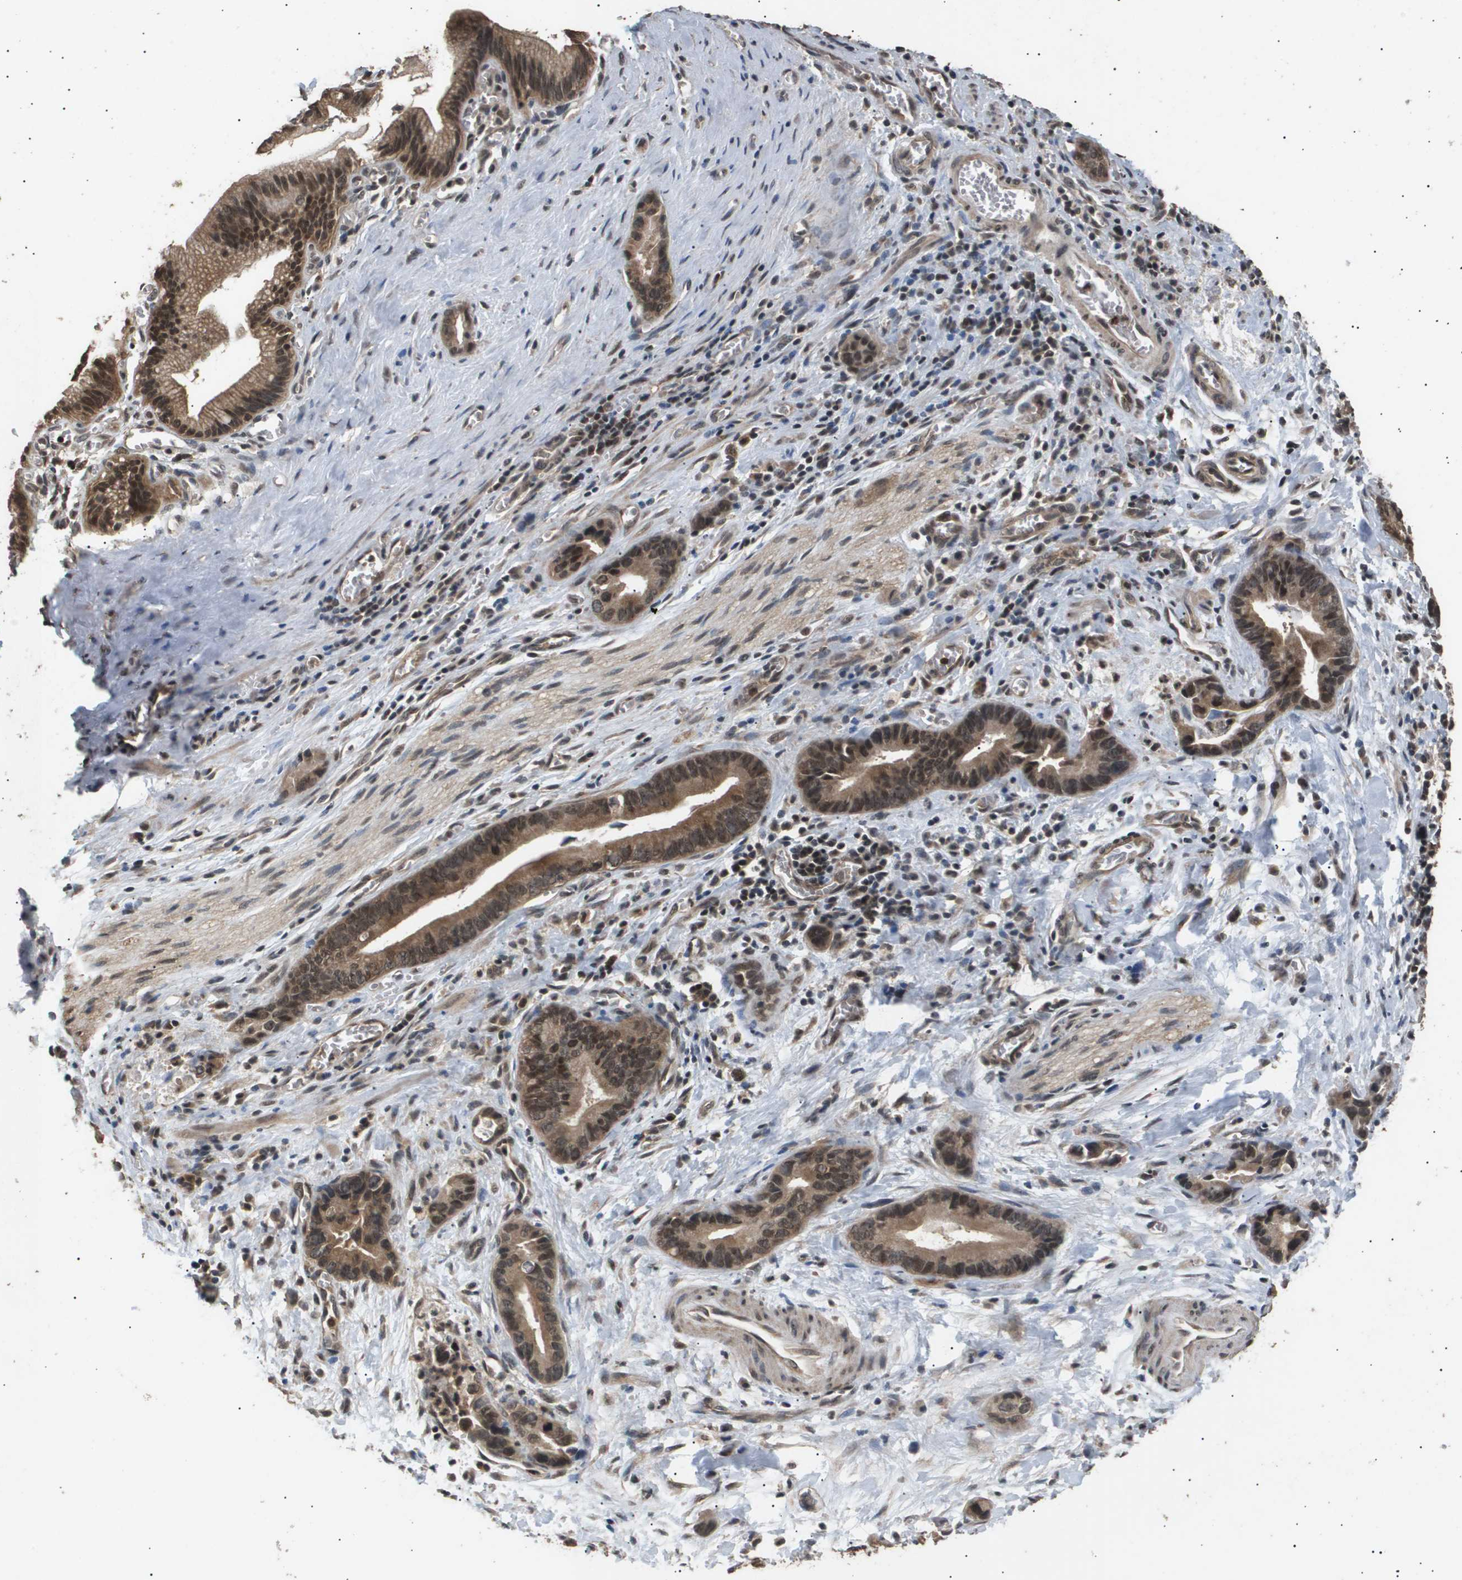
{"staining": {"intensity": "moderate", "quantity": ">75%", "location": "cytoplasmic/membranous,nuclear"}, "tissue": "liver cancer", "cell_type": "Tumor cells", "image_type": "cancer", "snomed": [{"axis": "morphology", "description": "Cholangiocarcinoma"}, {"axis": "topography", "description": "Liver"}], "caption": "This image reveals liver cancer (cholangiocarcinoma) stained with immunohistochemistry (IHC) to label a protein in brown. The cytoplasmic/membranous and nuclear of tumor cells show moderate positivity for the protein. Nuclei are counter-stained blue.", "gene": "ING1", "patient": {"sex": "female", "age": 55}}